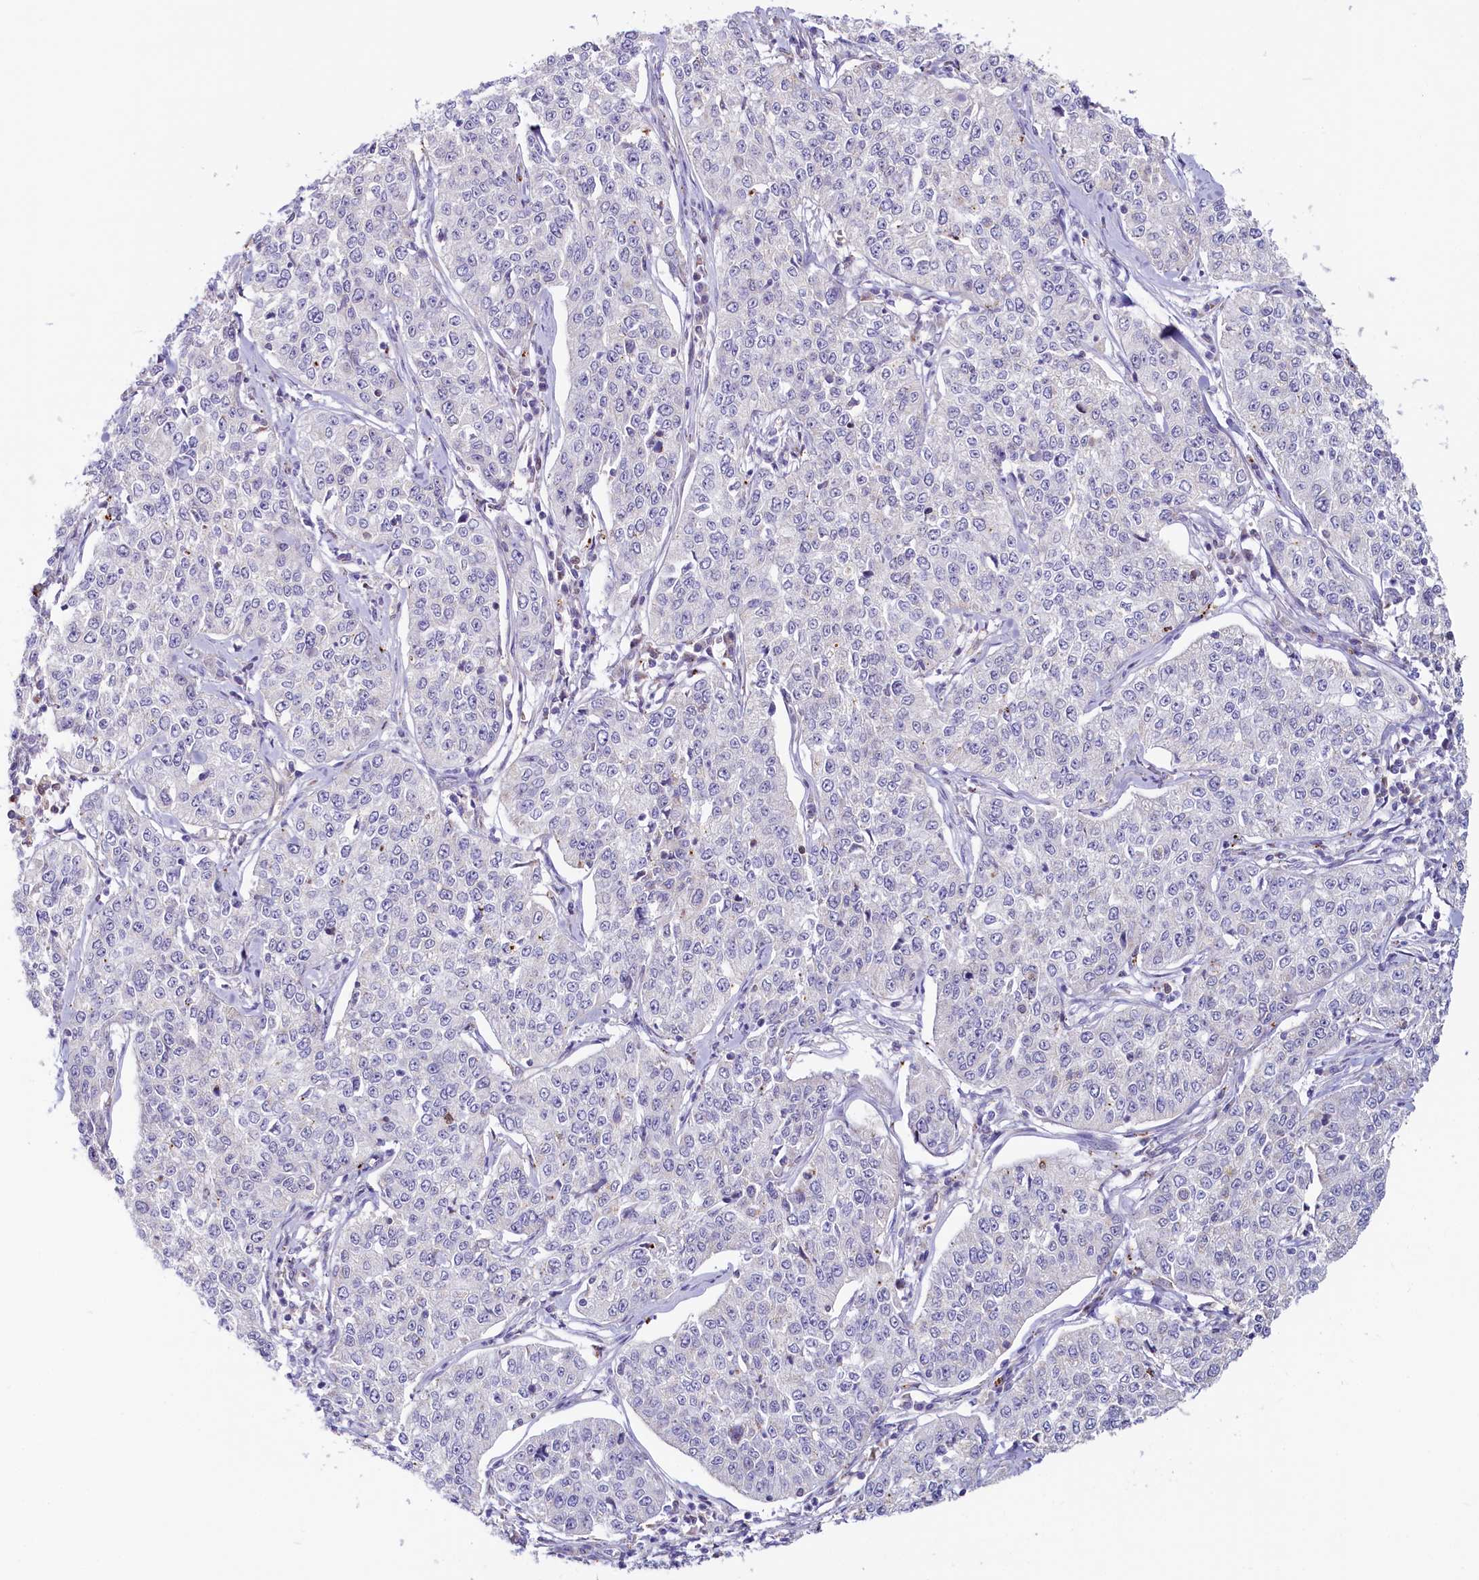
{"staining": {"intensity": "negative", "quantity": "none", "location": "none"}, "tissue": "cervical cancer", "cell_type": "Tumor cells", "image_type": "cancer", "snomed": [{"axis": "morphology", "description": "Squamous cell carcinoma, NOS"}, {"axis": "topography", "description": "Cervix"}], "caption": "Immunohistochemical staining of human squamous cell carcinoma (cervical) shows no significant expression in tumor cells.", "gene": "LMOD3", "patient": {"sex": "female", "age": 35}}